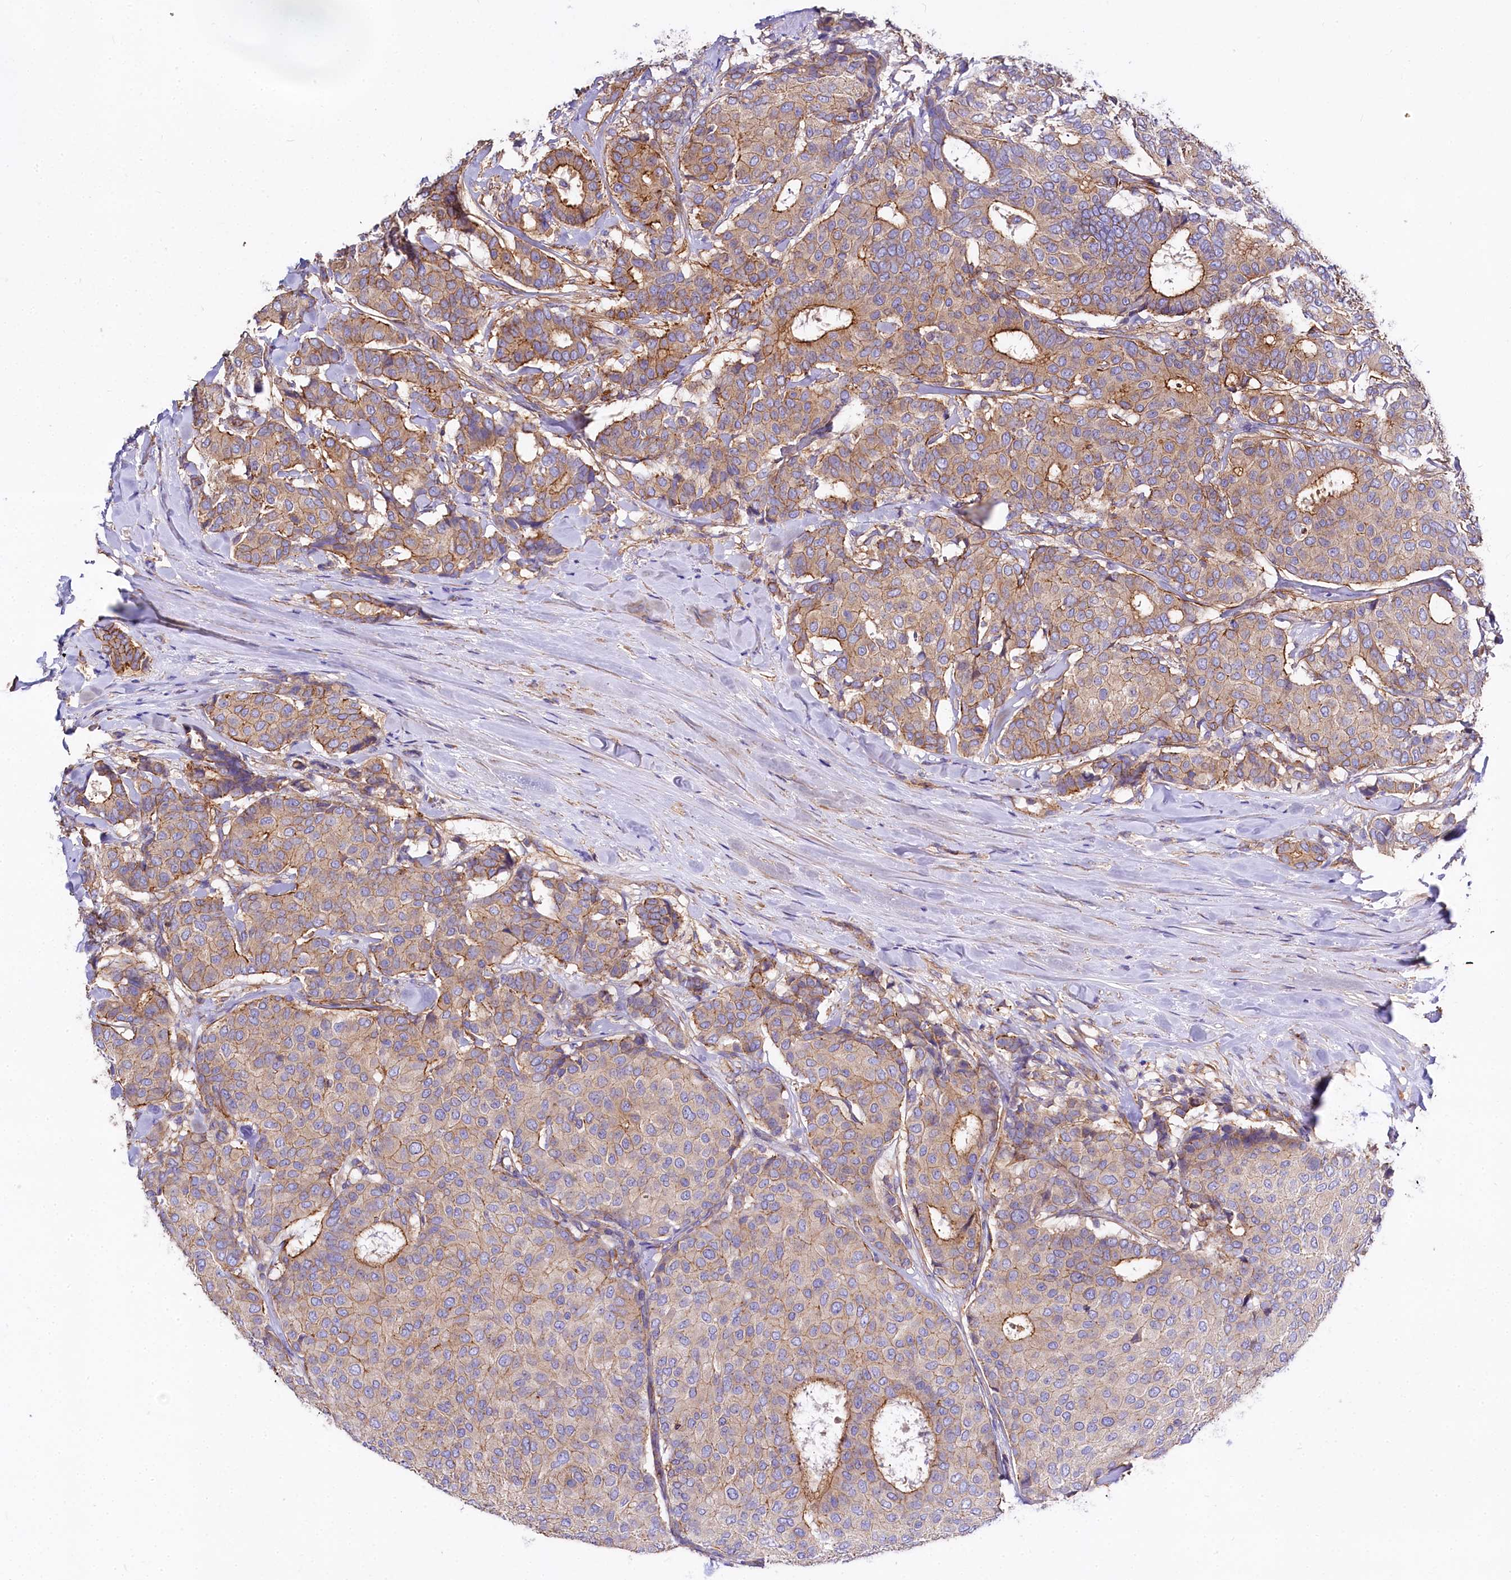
{"staining": {"intensity": "moderate", "quantity": "25%-75%", "location": "cytoplasmic/membranous"}, "tissue": "breast cancer", "cell_type": "Tumor cells", "image_type": "cancer", "snomed": [{"axis": "morphology", "description": "Duct carcinoma"}, {"axis": "topography", "description": "Breast"}], "caption": "Immunohistochemical staining of breast infiltrating ductal carcinoma exhibits medium levels of moderate cytoplasmic/membranous positivity in approximately 25%-75% of tumor cells.", "gene": "FCHSD2", "patient": {"sex": "female", "age": 75}}